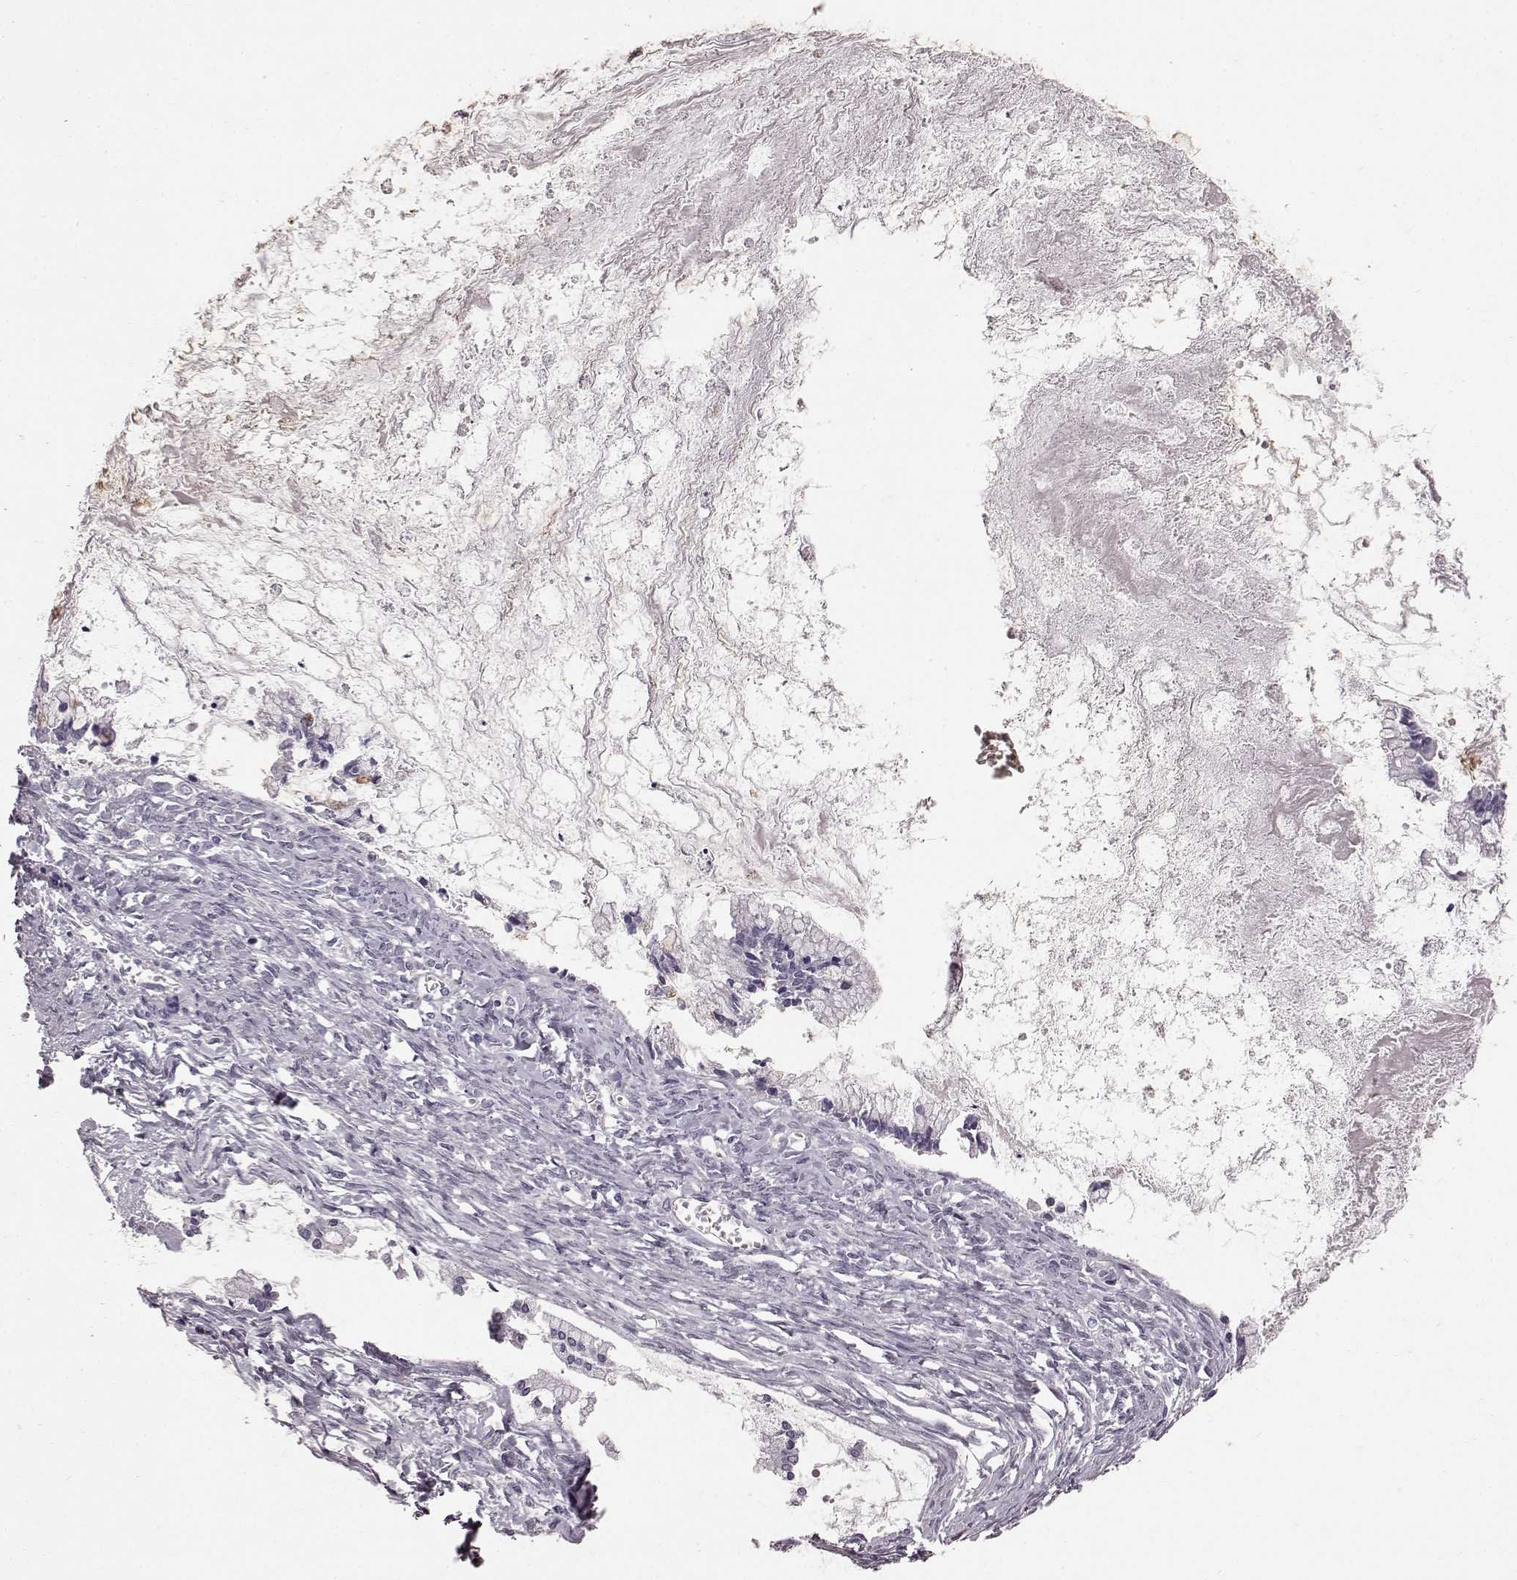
{"staining": {"intensity": "negative", "quantity": "none", "location": "none"}, "tissue": "ovarian cancer", "cell_type": "Tumor cells", "image_type": "cancer", "snomed": [{"axis": "morphology", "description": "Cystadenocarcinoma, mucinous, NOS"}, {"axis": "topography", "description": "Ovary"}], "caption": "Immunohistochemistry photomicrograph of neoplastic tissue: ovarian cancer stained with DAB (3,3'-diaminobenzidine) reveals no significant protein staining in tumor cells.", "gene": "FUT4", "patient": {"sex": "female", "age": 67}}